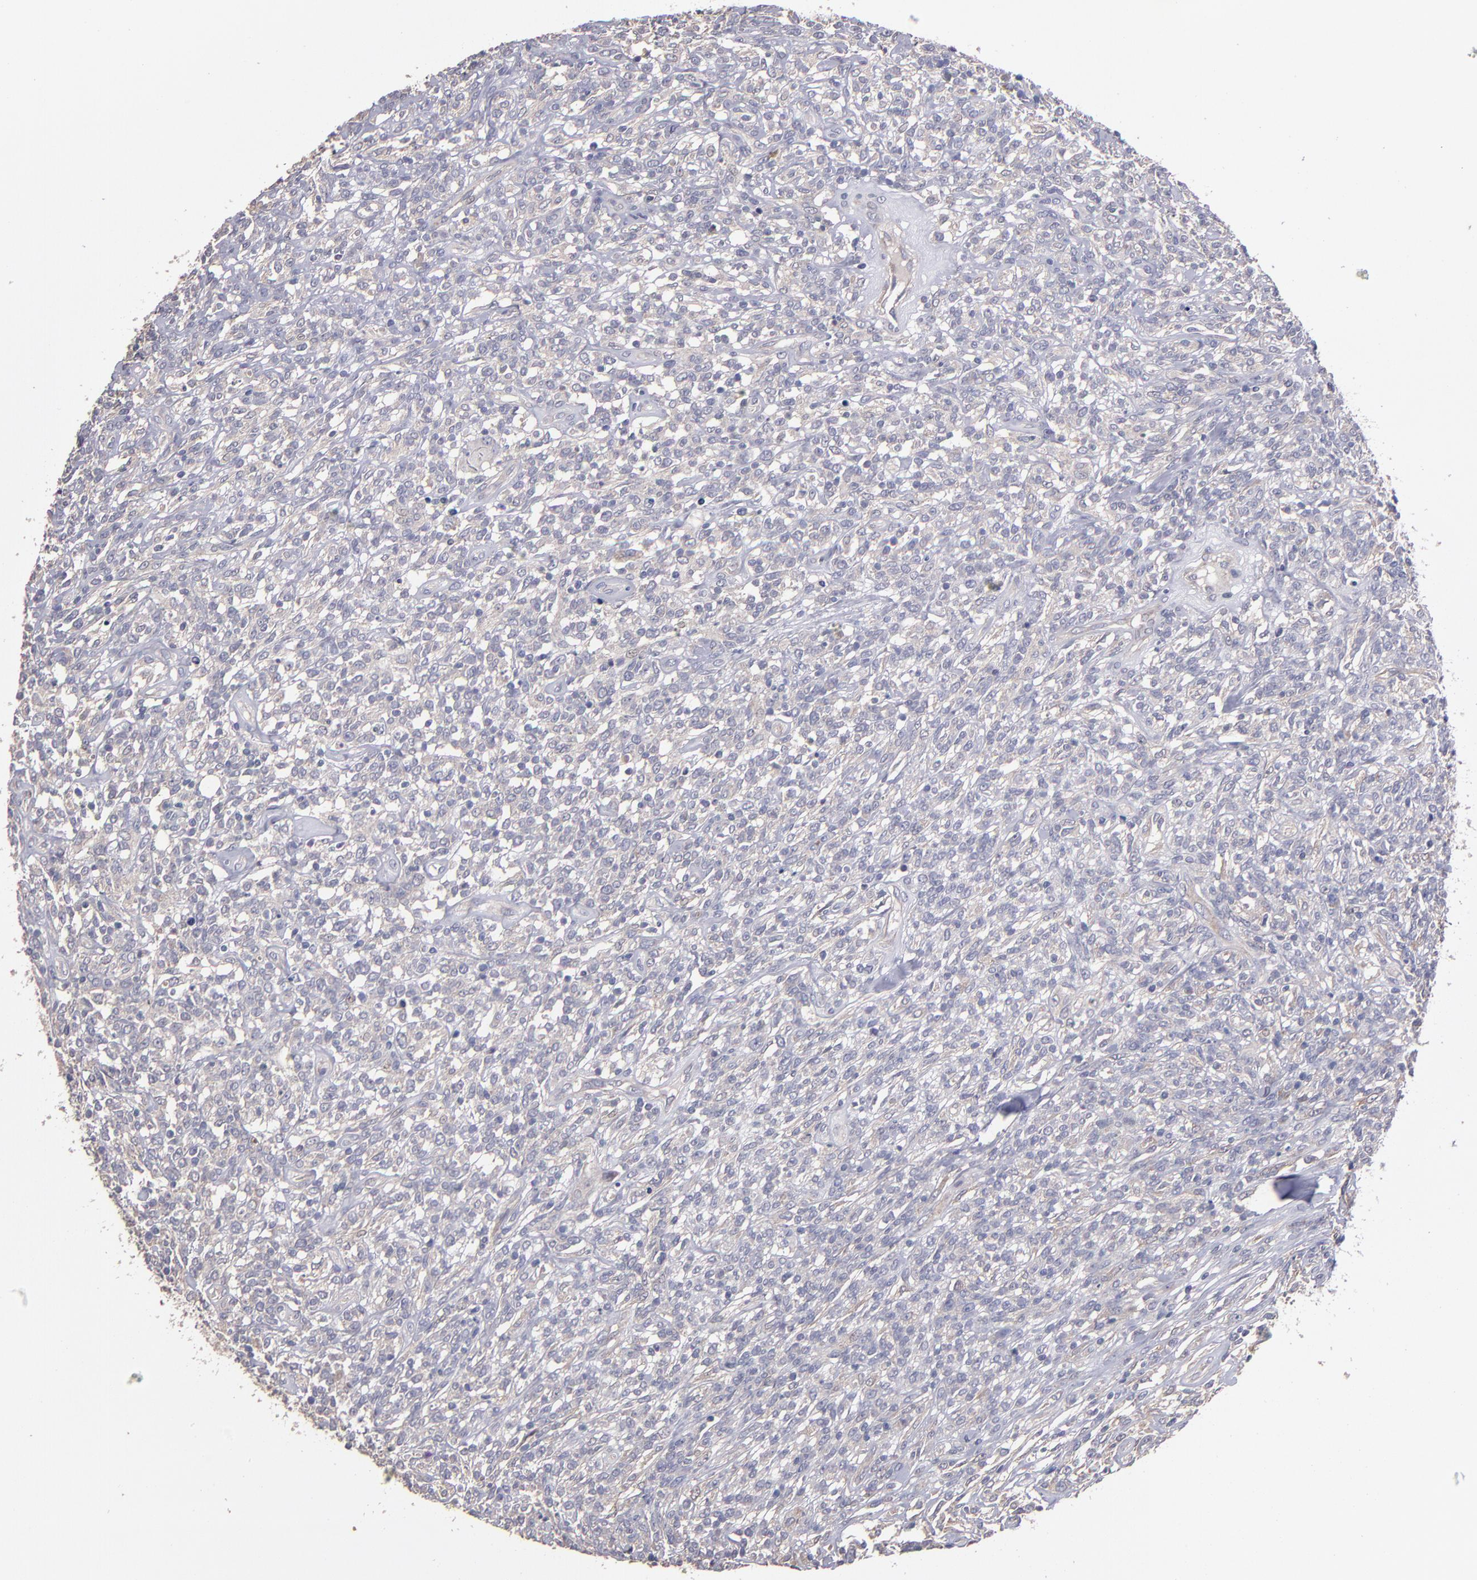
{"staining": {"intensity": "weak", "quantity": "25%-75%", "location": "cytoplasmic/membranous"}, "tissue": "lymphoma", "cell_type": "Tumor cells", "image_type": "cancer", "snomed": [{"axis": "morphology", "description": "Malignant lymphoma, non-Hodgkin's type, High grade"}, {"axis": "topography", "description": "Lymph node"}], "caption": "There is low levels of weak cytoplasmic/membranous expression in tumor cells of malignant lymphoma, non-Hodgkin's type (high-grade), as demonstrated by immunohistochemical staining (brown color).", "gene": "MAGEE1", "patient": {"sex": "female", "age": 73}}